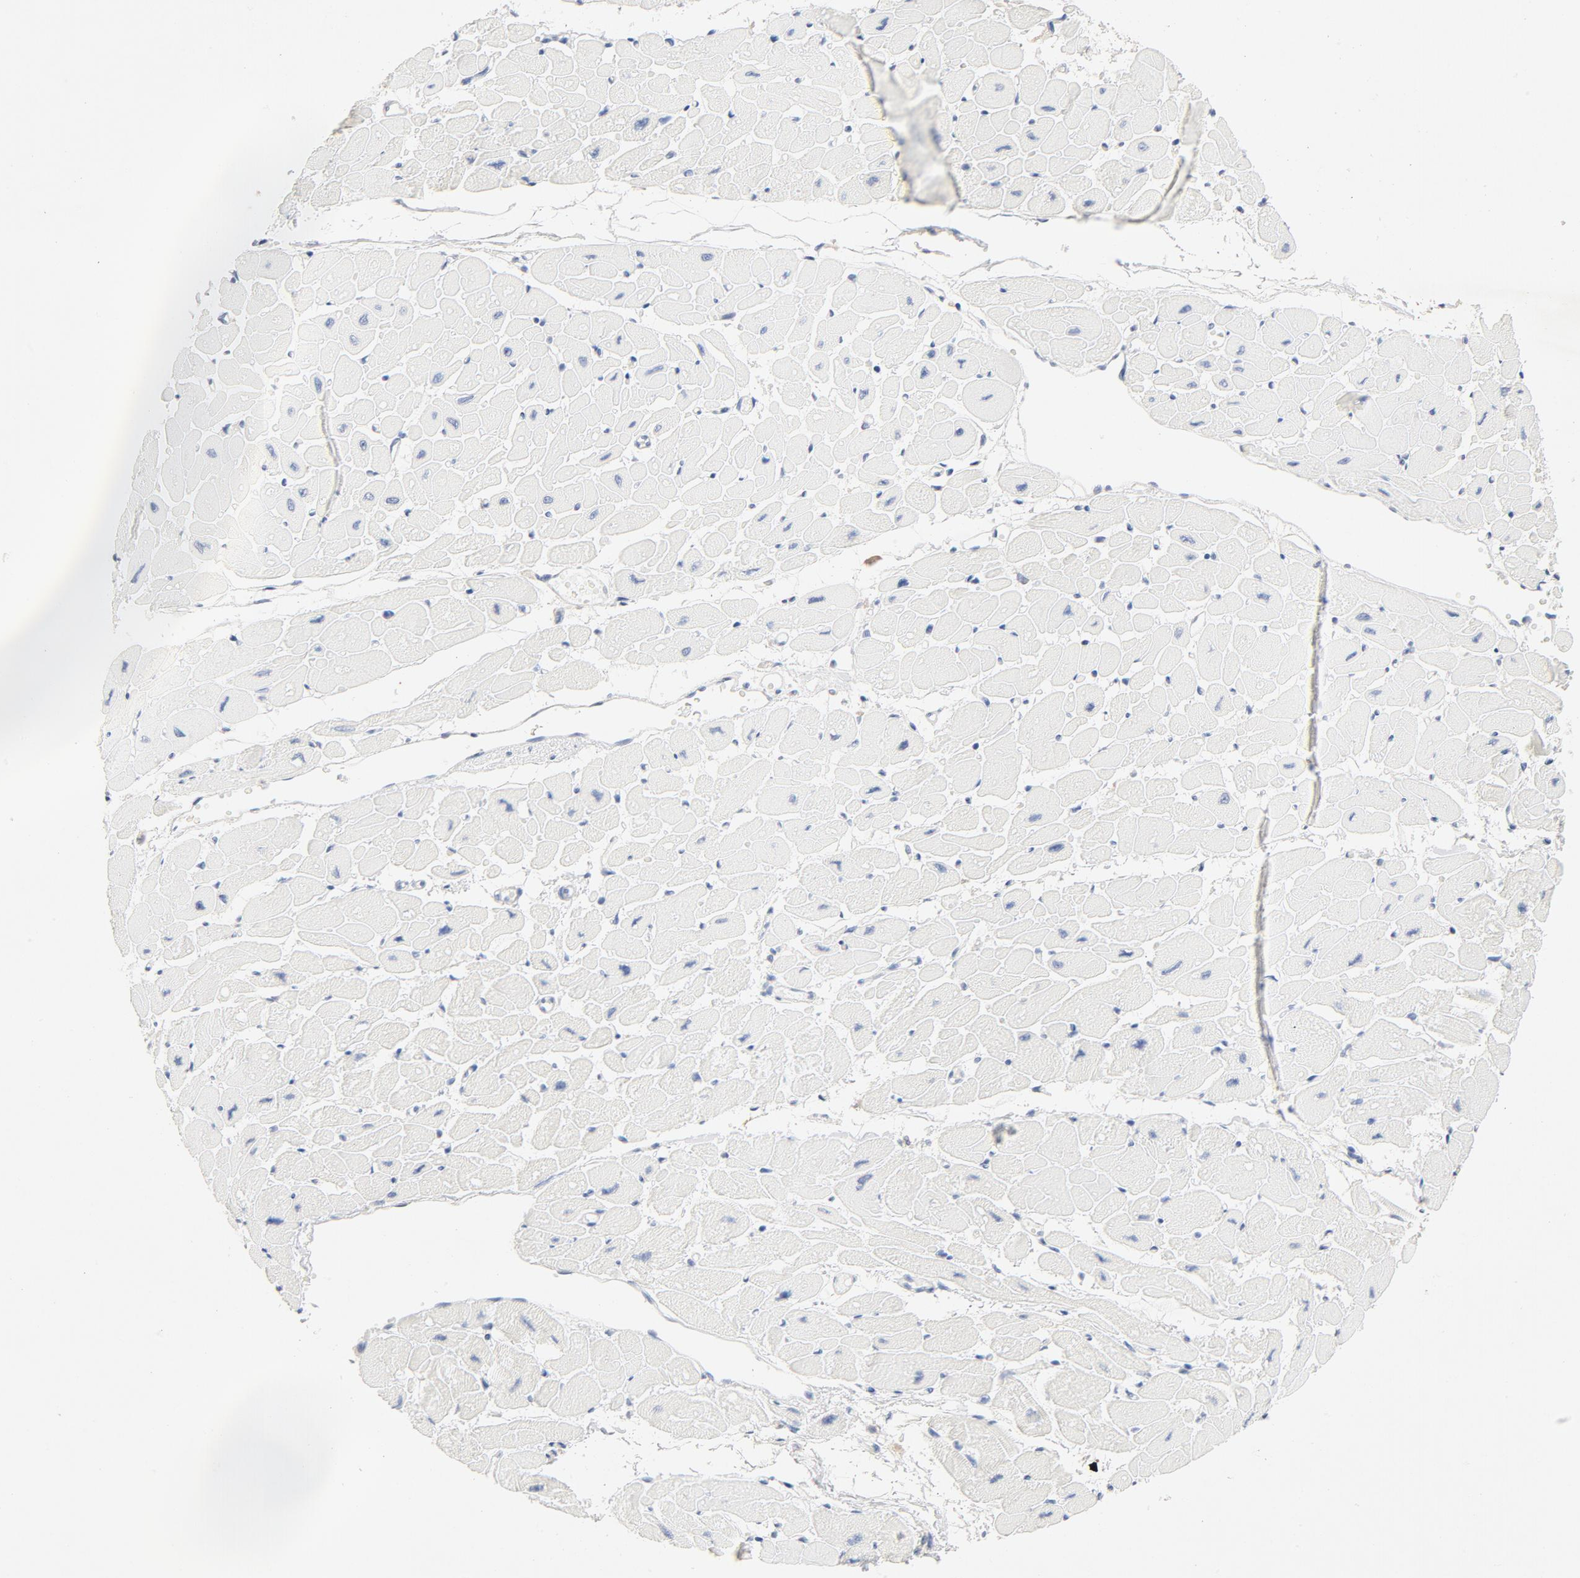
{"staining": {"intensity": "negative", "quantity": "none", "location": "none"}, "tissue": "heart muscle", "cell_type": "Cardiomyocytes", "image_type": "normal", "snomed": [{"axis": "morphology", "description": "Normal tissue, NOS"}, {"axis": "topography", "description": "Heart"}], "caption": "A photomicrograph of heart muscle stained for a protein demonstrates no brown staining in cardiomyocytes. The staining is performed using DAB (3,3'-diaminobenzidine) brown chromogen with nuclei counter-stained in using hematoxylin.", "gene": "STAT1", "patient": {"sex": "female", "age": 54}}